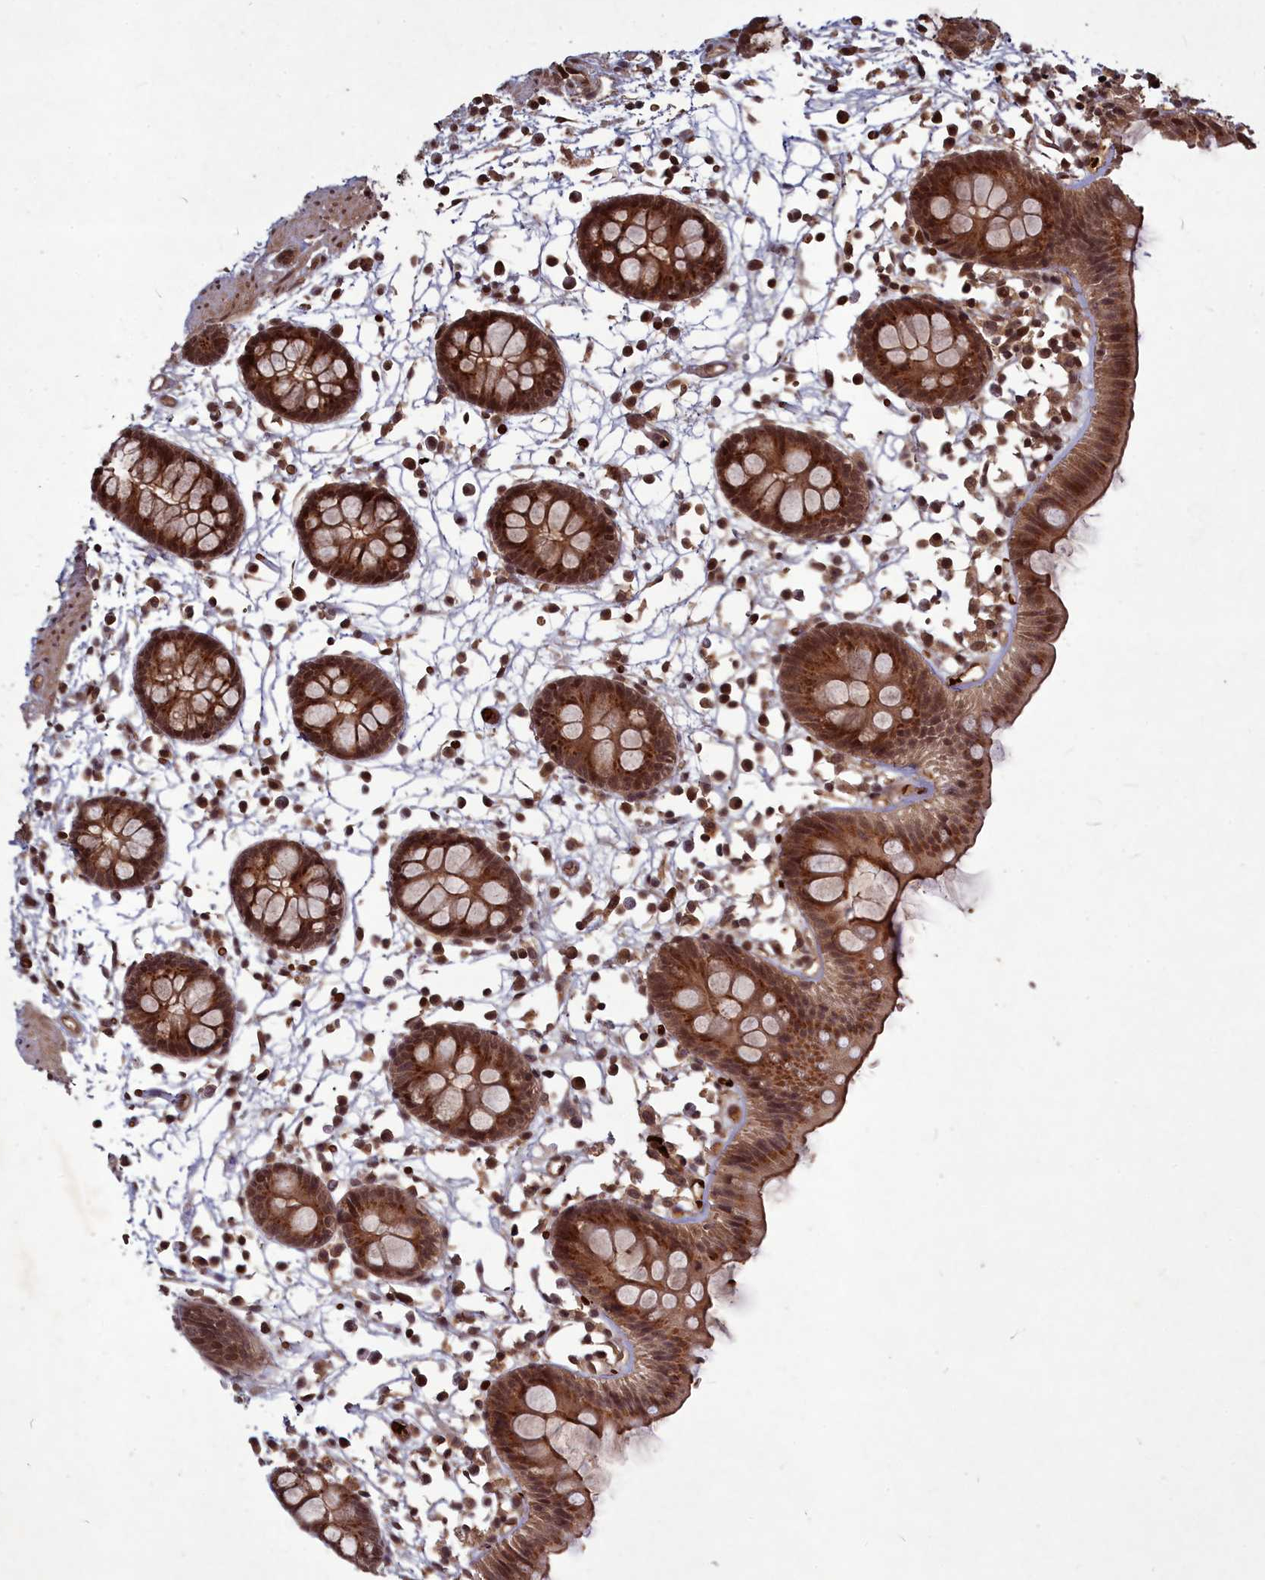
{"staining": {"intensity": "moderate", "quantity": ">75%", "location": "cytoplasmic/membranous,nuclear"}, "tissue": "colon", "cell_type": "Endothelial cells", "image_type": "normal", "snomed": [{"axis": "morphology", "description": "Normal tissue, NOS"}, {"axis": "topography", "description": "Colon"}], "caption": "A high-resolution micrograph shows immunohistochemistry (IHC) staining of unremarkable colon, which demonstrates moderate cytoplasmic/membranous,nuclear staining in approximately >75% of endothelial cells.", "gene": "SRMS", "patient": {"sex": "male", "age": 56}}